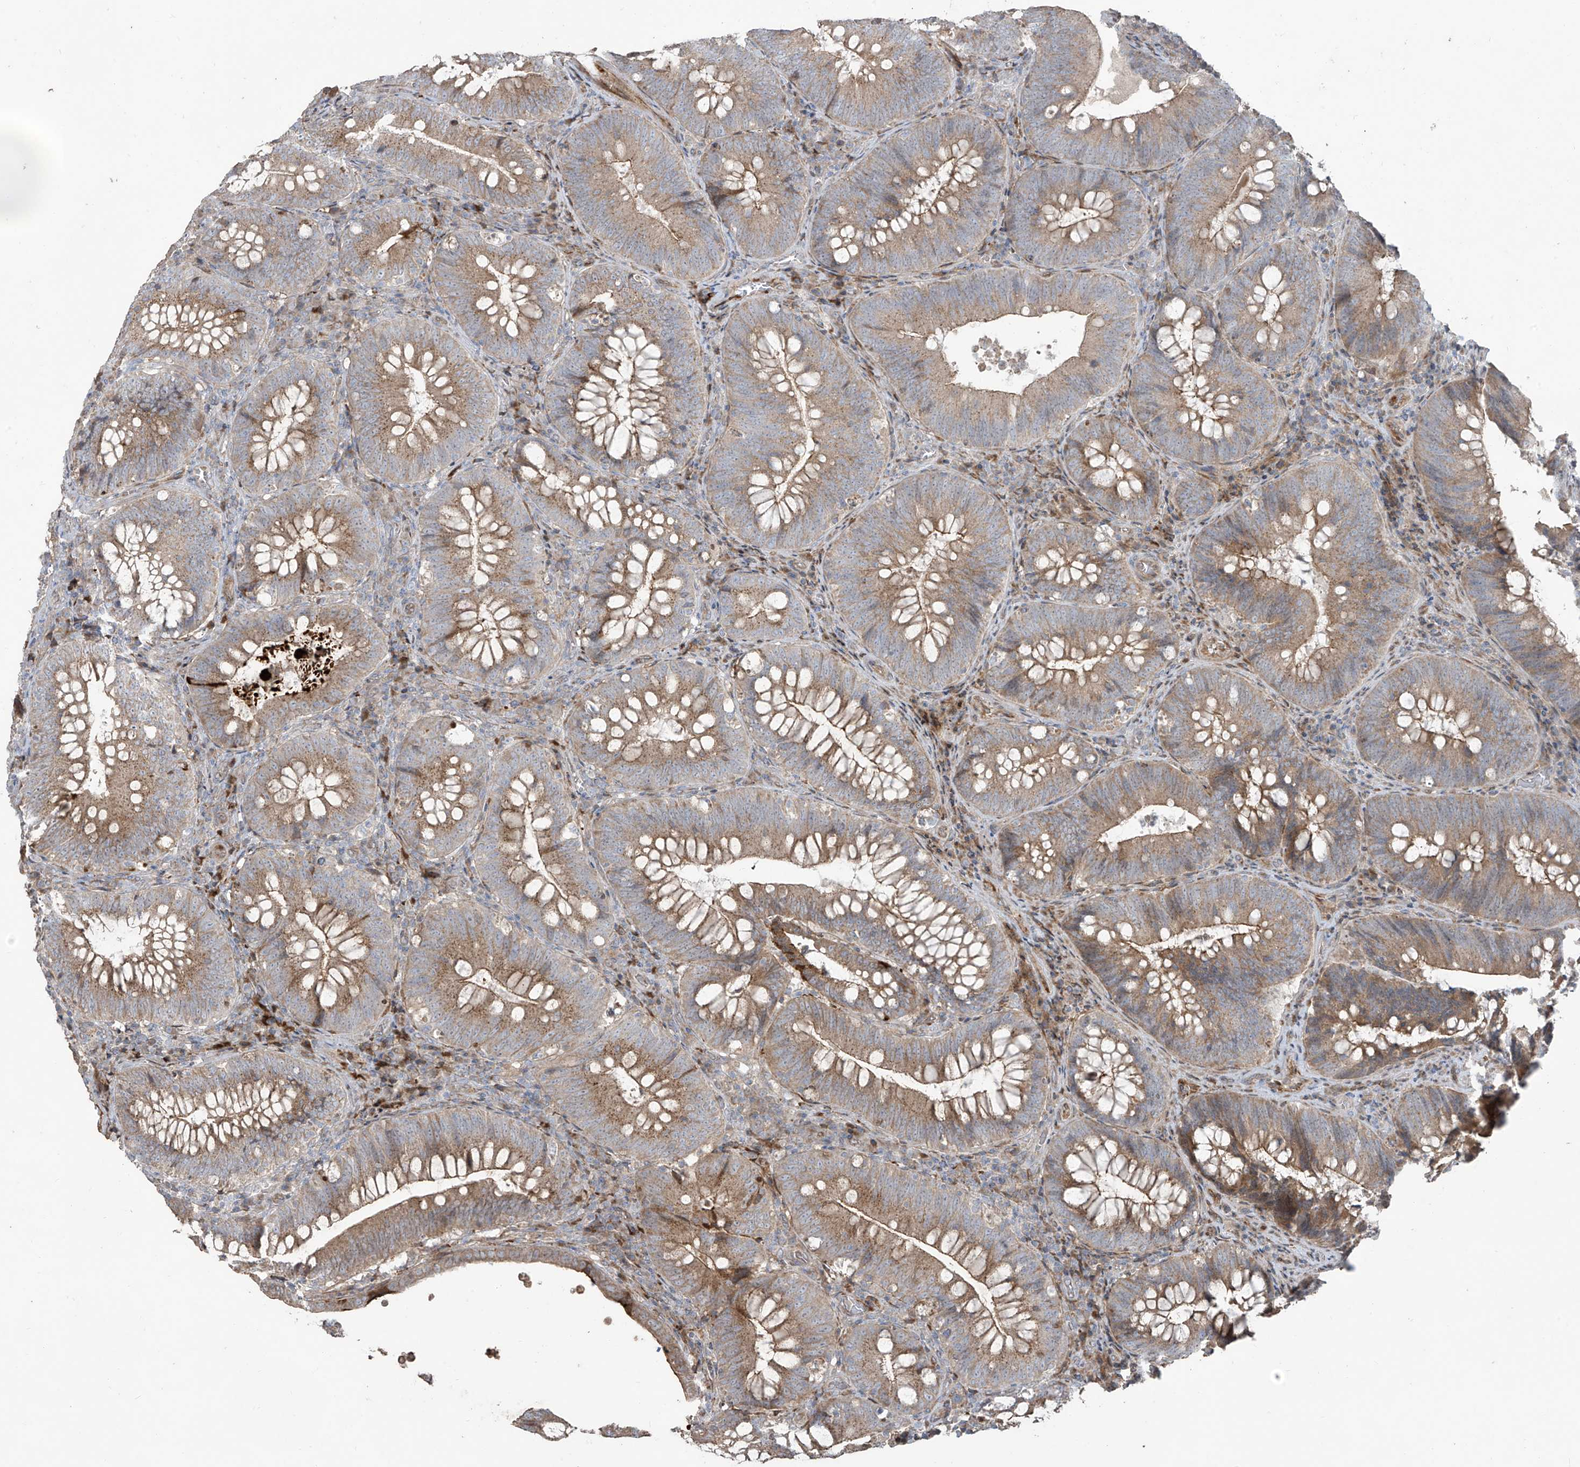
{"staining": {"intensity": "moderate", "quantity": ">75%", "location": "cytoplasmic/membranous"}, "tissue": "colorectal cancer", "cell_type": "Tumor cells", "image_type": "cancer", "snomed": [{"axis": "morphology", "description": "Normal tissue, NOS"}, {"axis": "topography", "description": "Colon"}], "caption": "The histopathology image shows a brown stain indicating the presence of a protein in the cytoplasmic/membranous of tumor cells in colorectal cancer.", "gene": "ABTB1", "patient": {"sex": "female", "age": 82}}